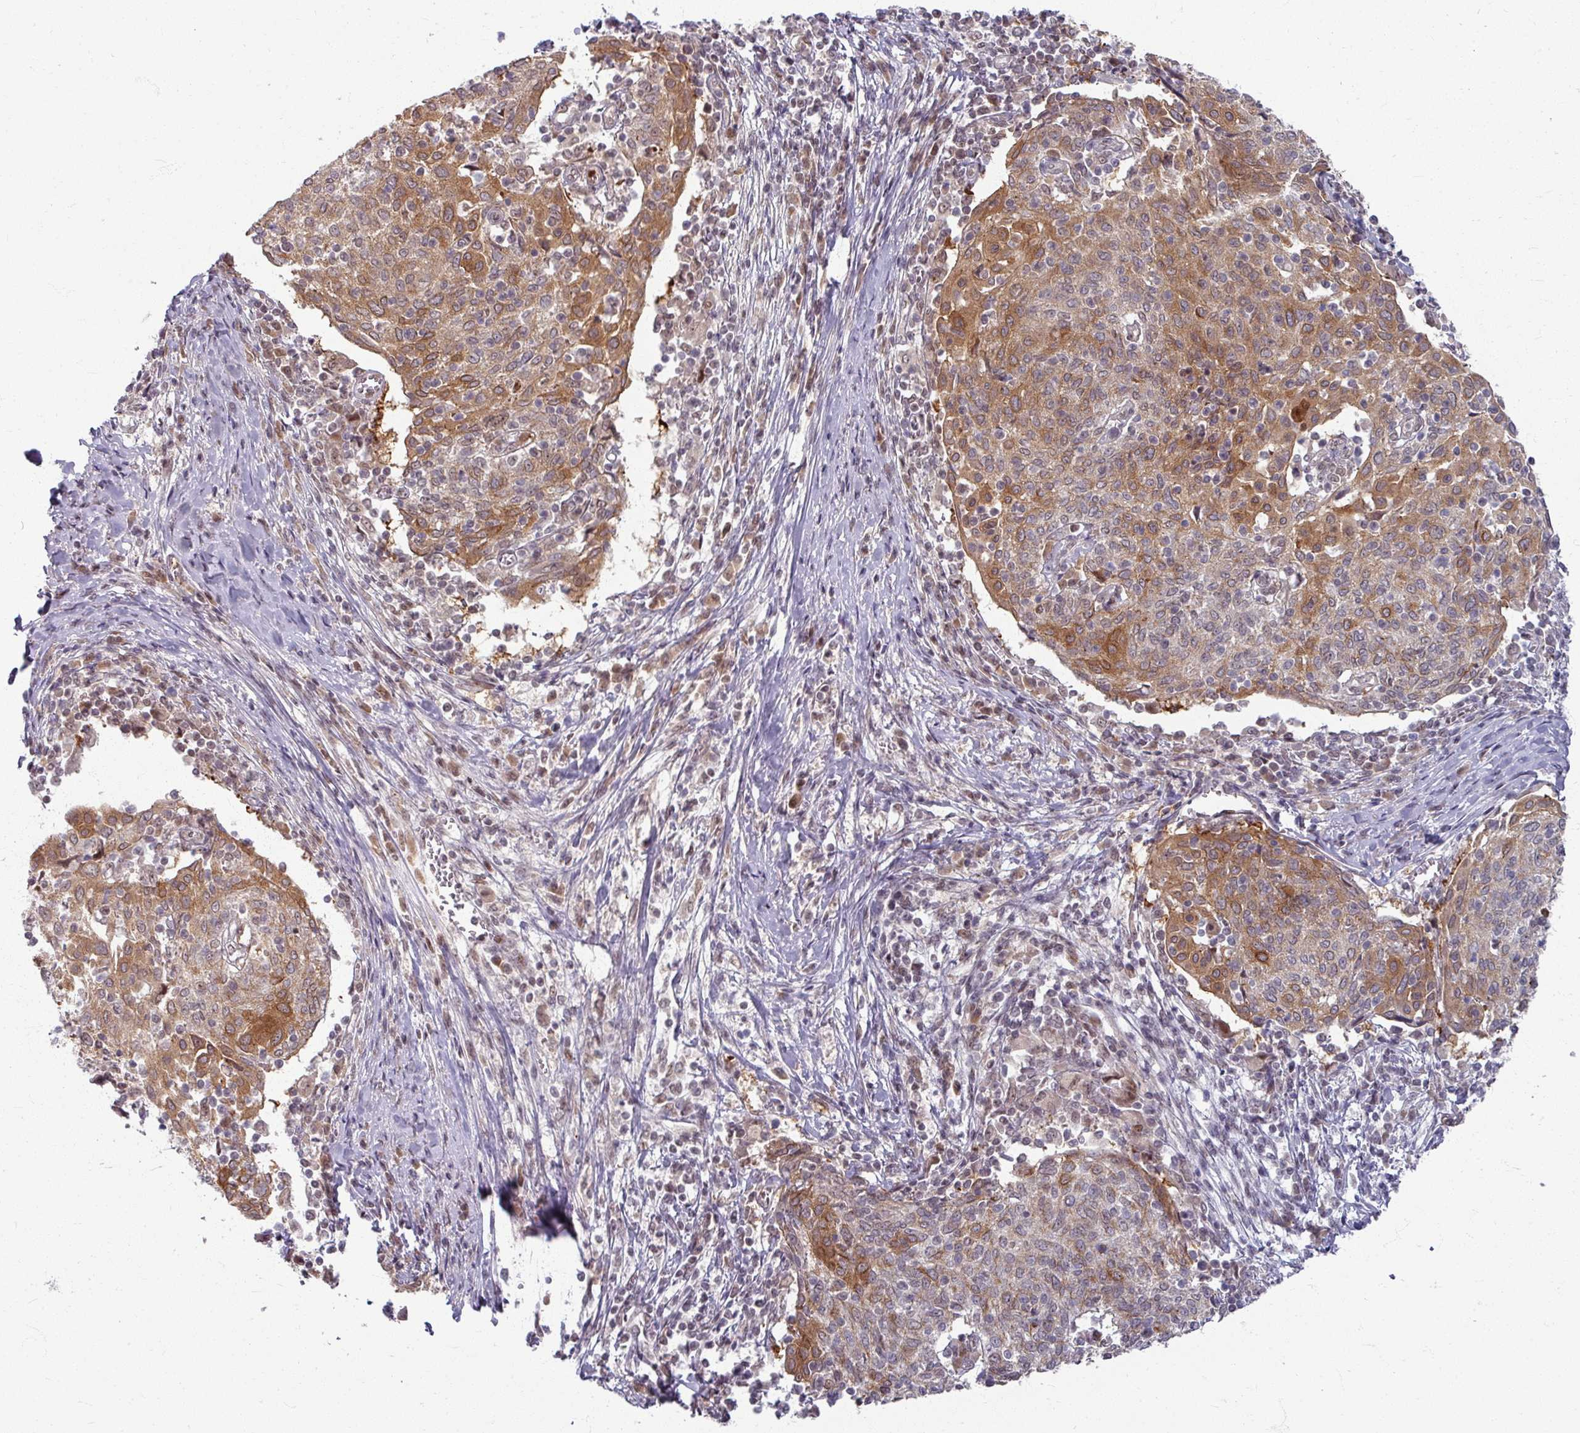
{"staining": {"intensity": "moderate", "quantity": "25%-75%", "location": "cytoplasmic/membranous"}, "tissue": "cervical cancer", "cell_type": "Tumor cells", "image_type": "cancer", "snomed": [{"axis": "morphology", "description": "Squamous cell carcinoma, NOS"}, {"axis": "topography", "description": "Cervix"}], "caption": "Tumor cells display medium levels of moderate cytoplasmic/membranous staining in approximately 25%-75% of cells in human cervical cancer (squamous cell carcinoma). The staining is performed using DAB (3,3'-diaminobenzidine) brown chromogen to label protein expression. The nuclei are counter-stained blue using hematoxylin.", "gene": "KLC3", "patient": {"sex": "female", "age": 52}}